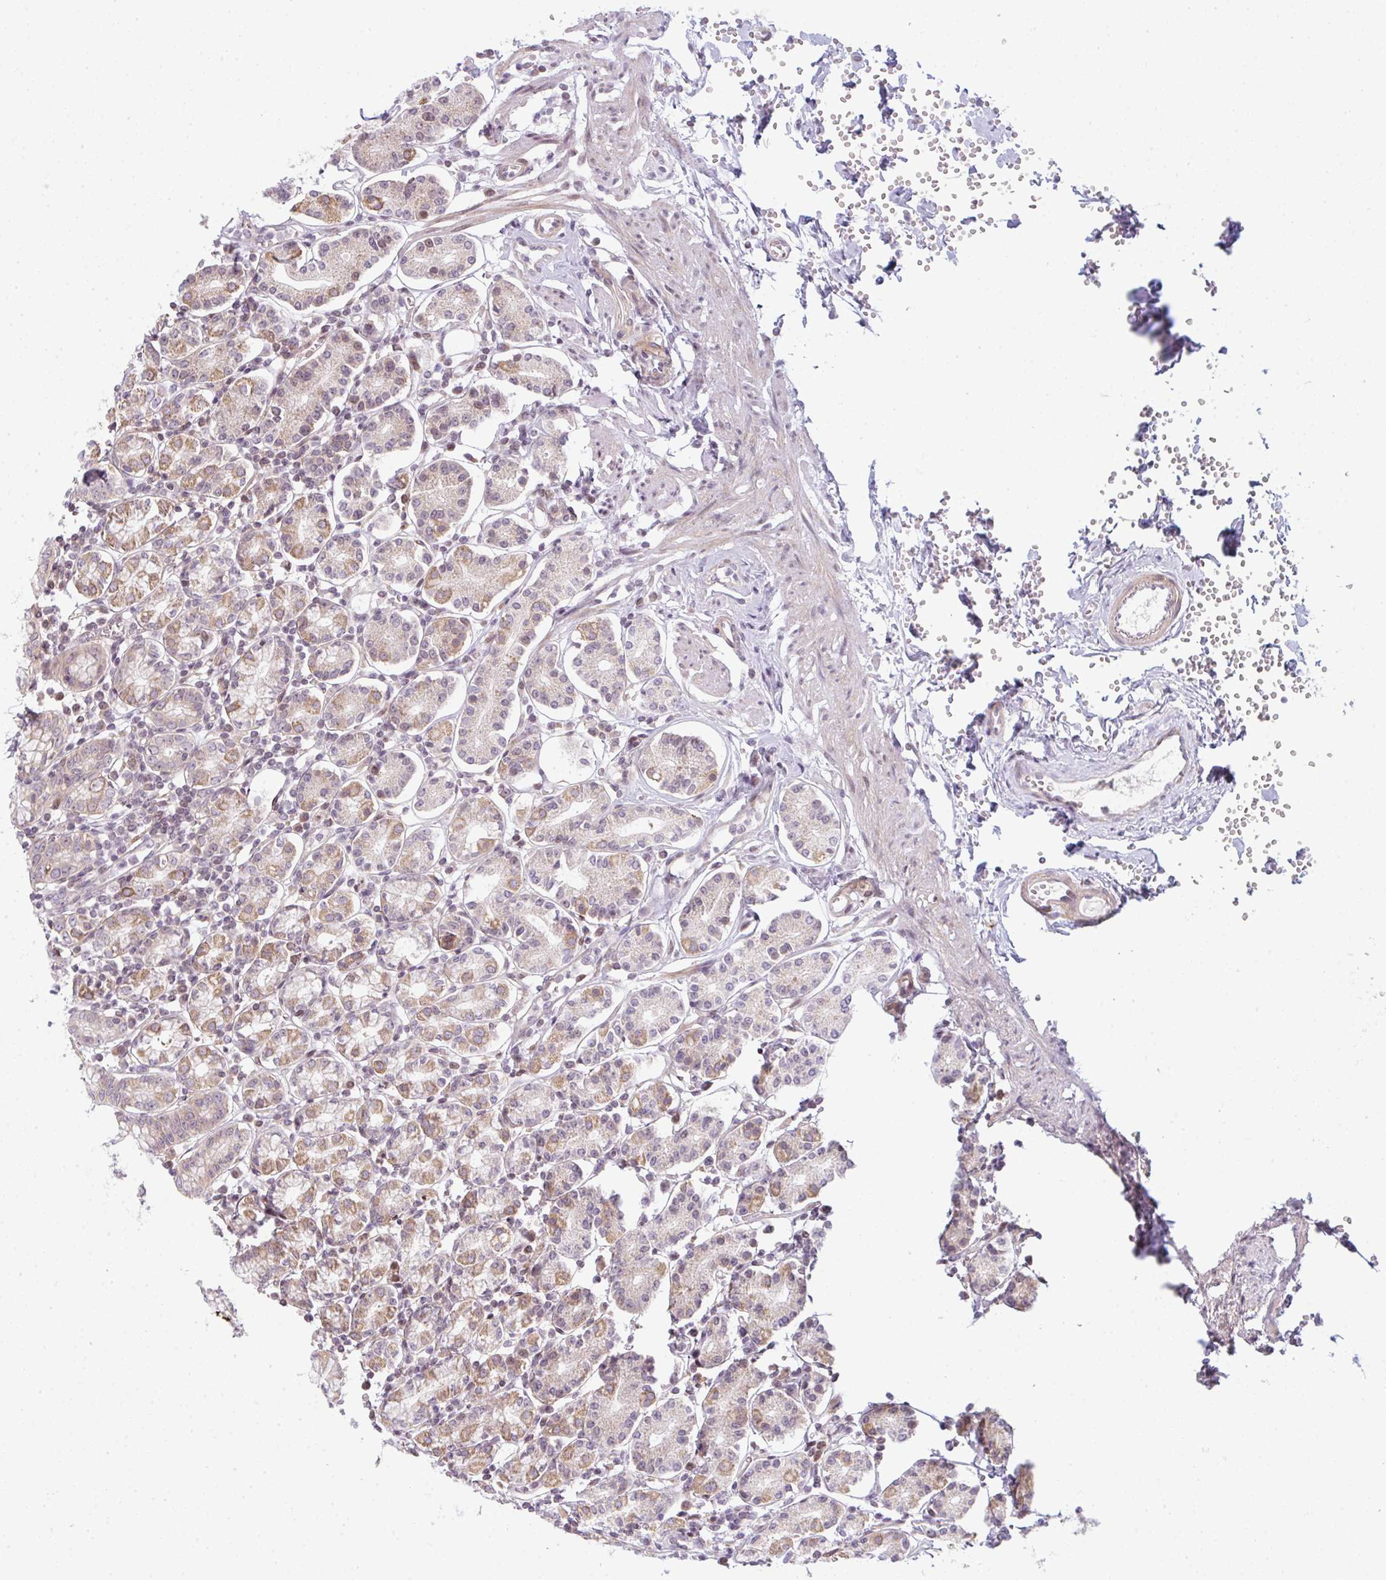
{"staining": {"intensity": "moderate", "quantity": "25%-75%", "location": "cytoplasmic/membranous"}, "tissue": "stomach", "cell_type": "Glandular cells", "image_type": "normal", "snomed": [{"axis": "morphology", "description": "Normal tissue, NOS"}, {"axis": "topography", "description": "Stomach"}], "caption": "Glandular cells exhibit medium levels of moderate cytoplasmic/membranous expression in approximately 25%-75% of cells in normal human stomach.", "gene": "TMEM237", "patient": {"sex": "female", "age": 62}}